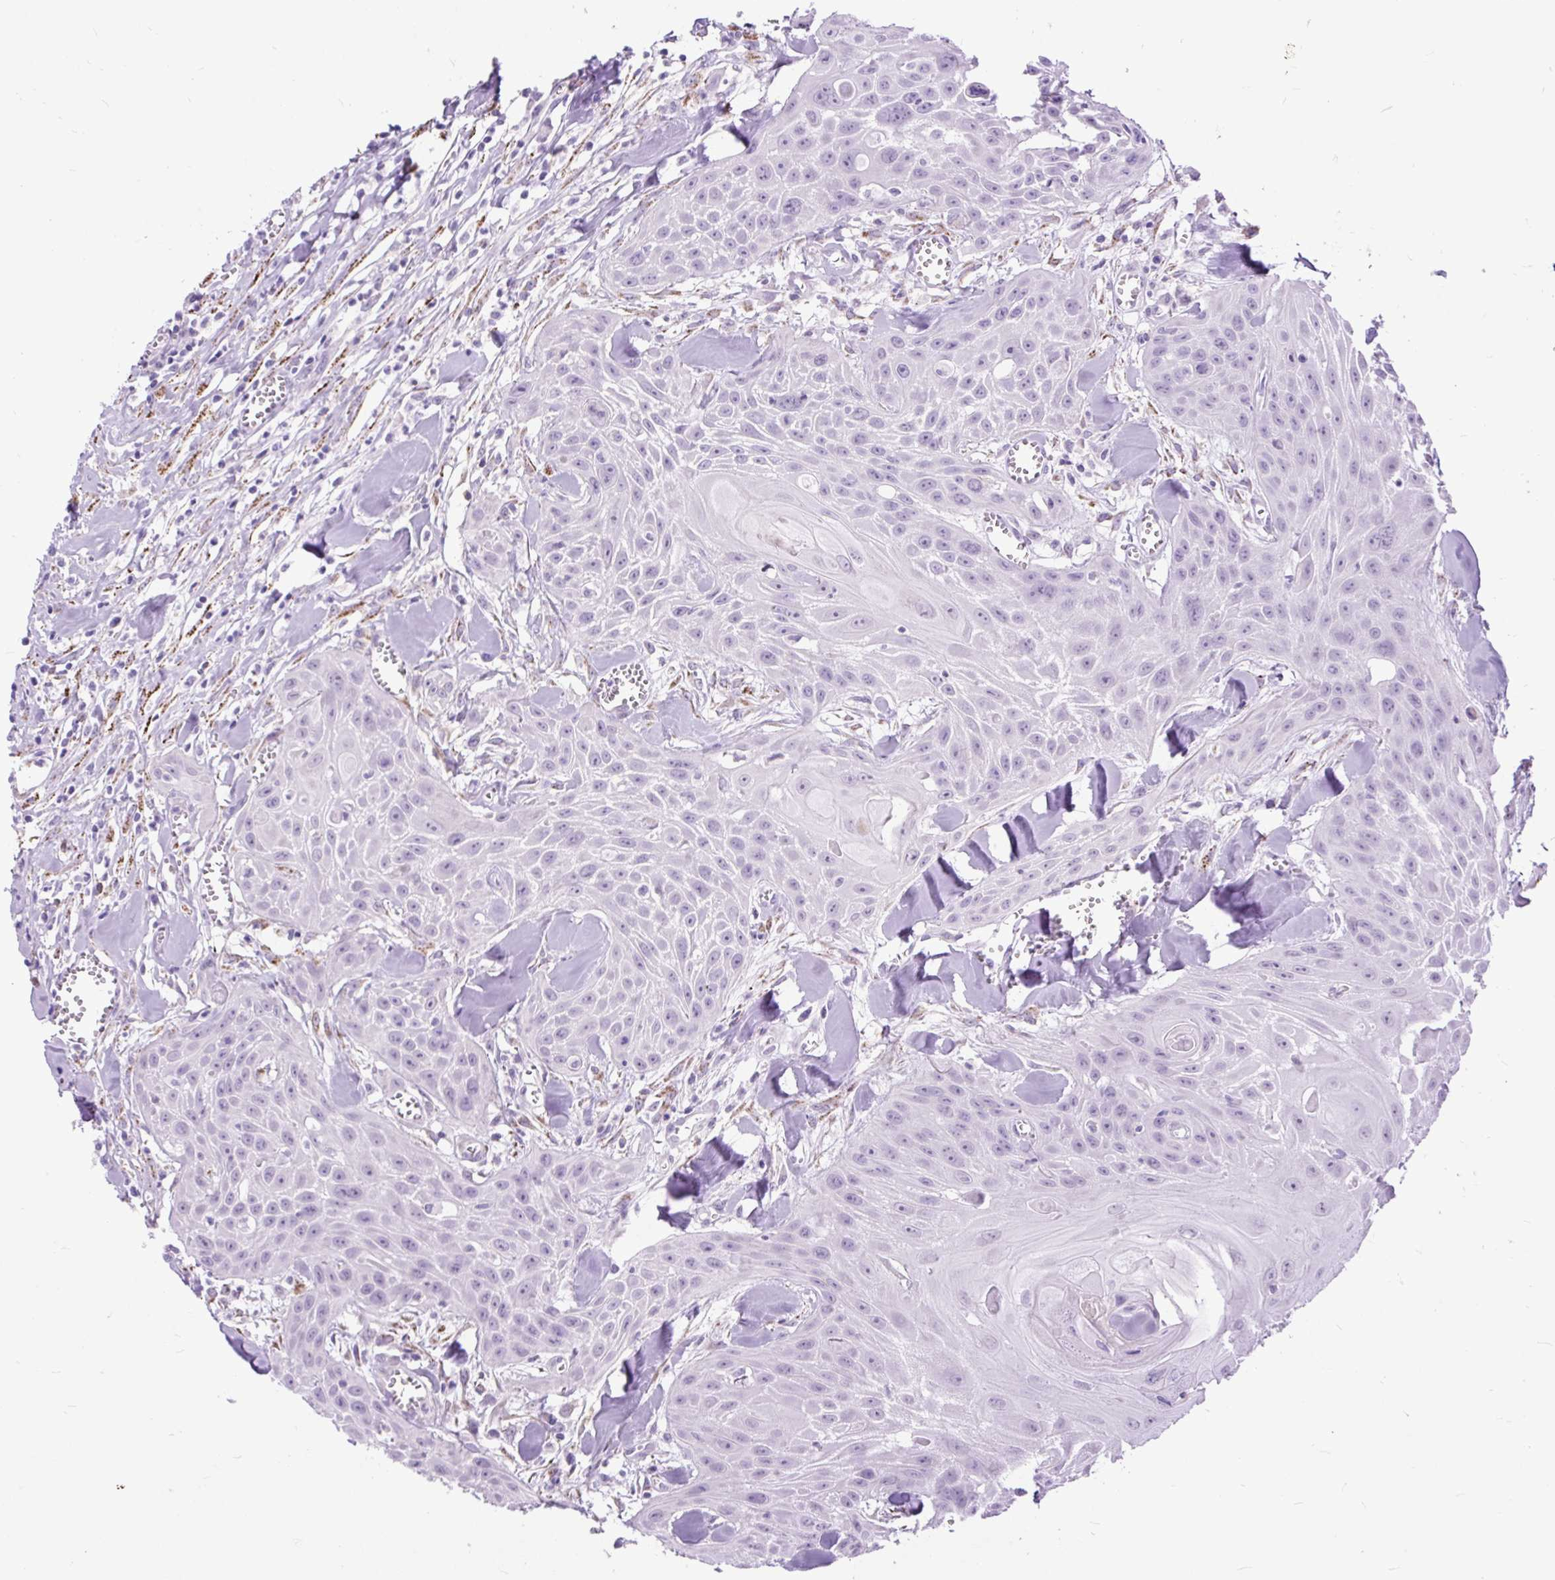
{"staining": {"intensity": "negative", "quantity": "none", "location": "none"}, "tissue": "head and neck cancer", "cell_type": "Tumor cells", "image_type": "cancer", "snomed": [{"axis": "morphology", "description": "Squamous cell carcinoma, NOS"}, {"axis": "topography", "description": "Lymph node"}, {"axis": "topography", "description": "Salivary gland"}, {"axis": "topography", "description": "Head-Neck"}], "caption": "The immunohistochemistry (IHC) histopathology image has no significant expression in tumor cells of head and neck cancer (squamous cell carcinoma) tissue.", "gene": "ZNF256", "patient": {"sex": "female", "age": 74}}